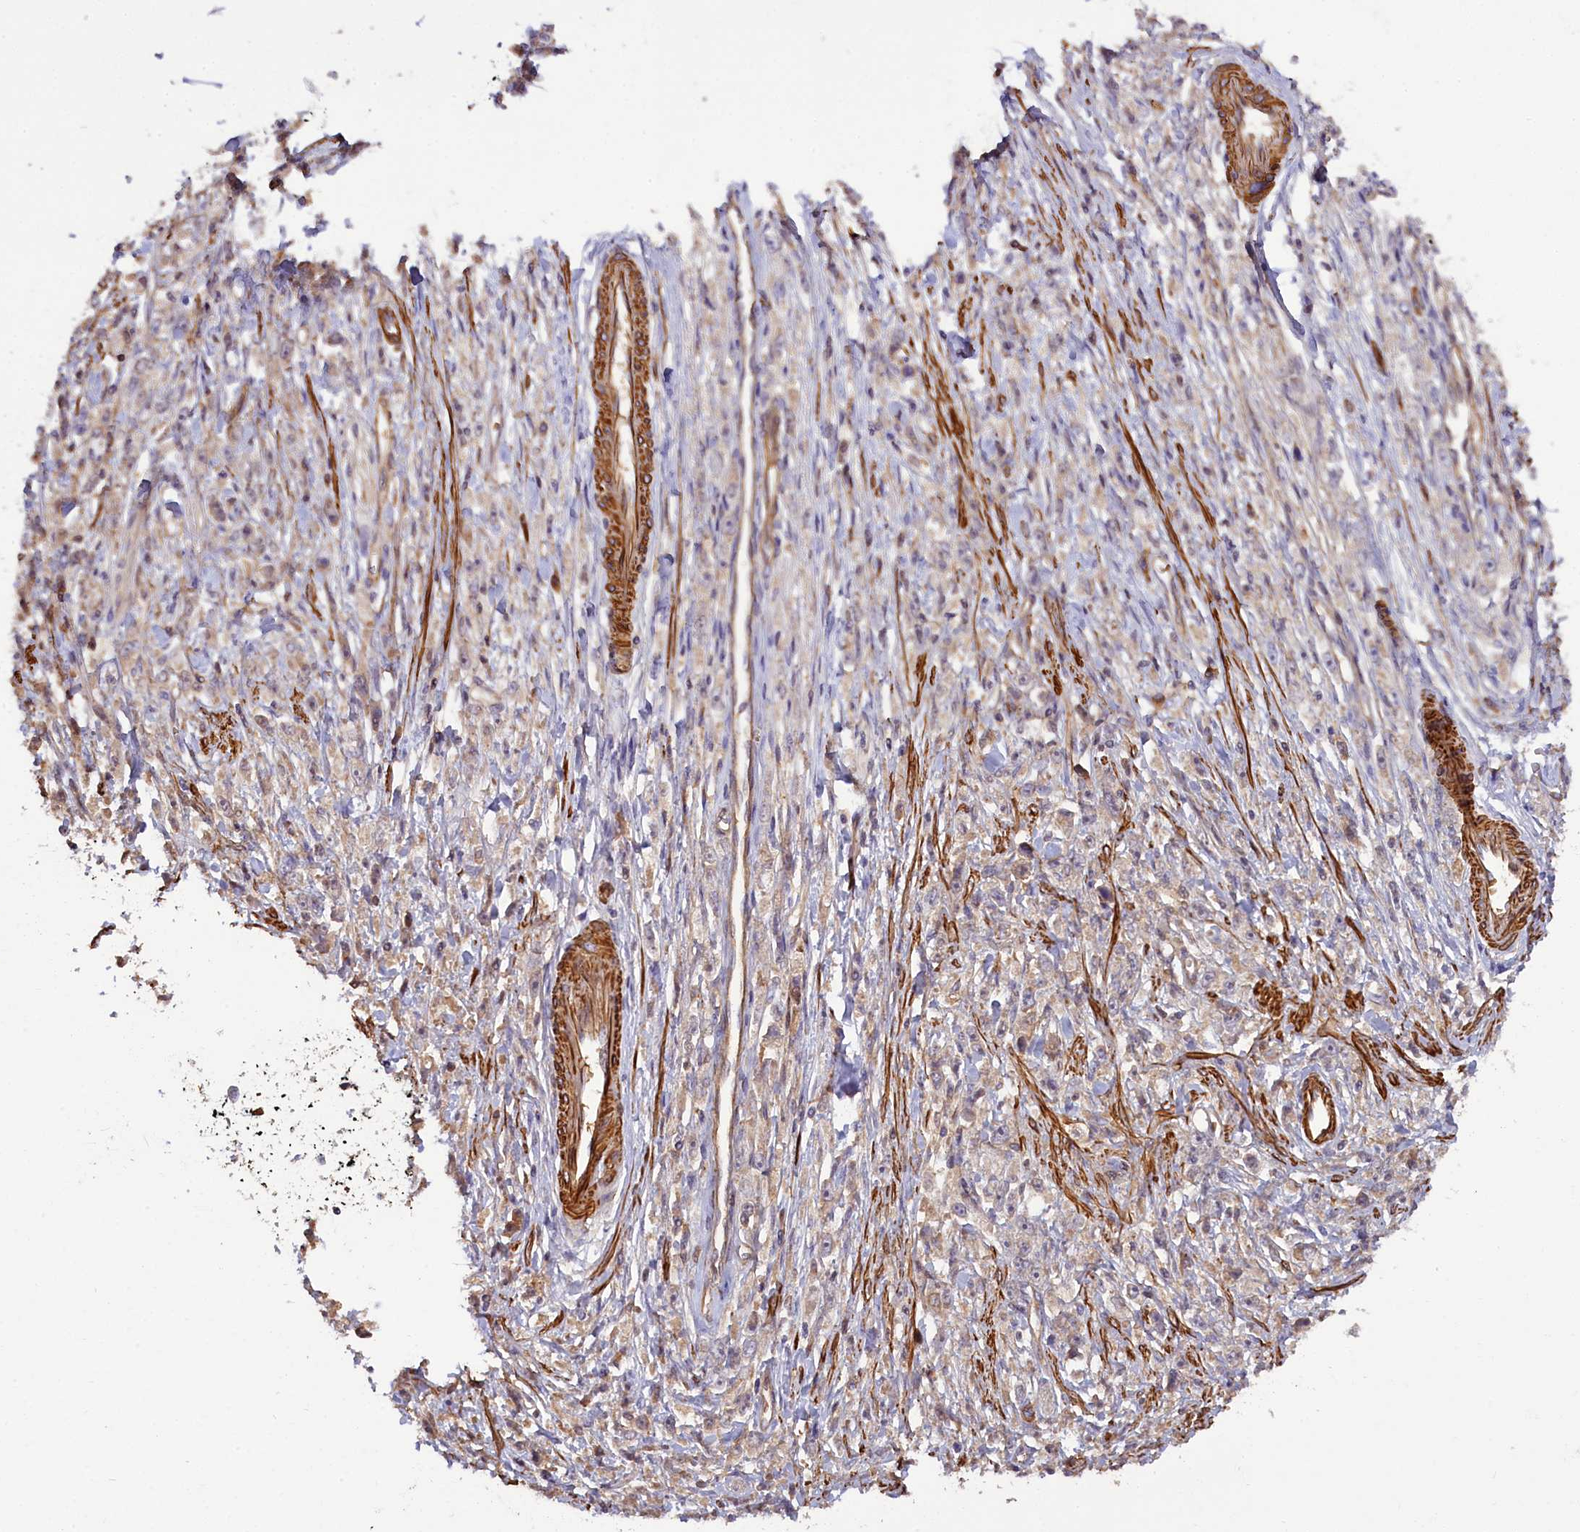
{"staining": {"intensity": "negative", "quantity": "none", "location": "none"}, "tissue": "stomach cancer", "cell_type": "Tumor cells", "image_type": "cancer", "snomed": [{"axis": "morphology", "description": "Adenocarcinoma, NOS"}, {"axis": "topography", "description": "Stomach"}], "caption": "DAB (3,3'-diaminobenzidine) immunohistochemical staining of stomach cancer (adenocarcinoma) shows no significant staining in tumor cells. (DAB (3,3'-diaminobenzidine) immunohistochemistry, high magnification).", "gene": "FUZ", "patient": {"sex": "female", "age": 59}}